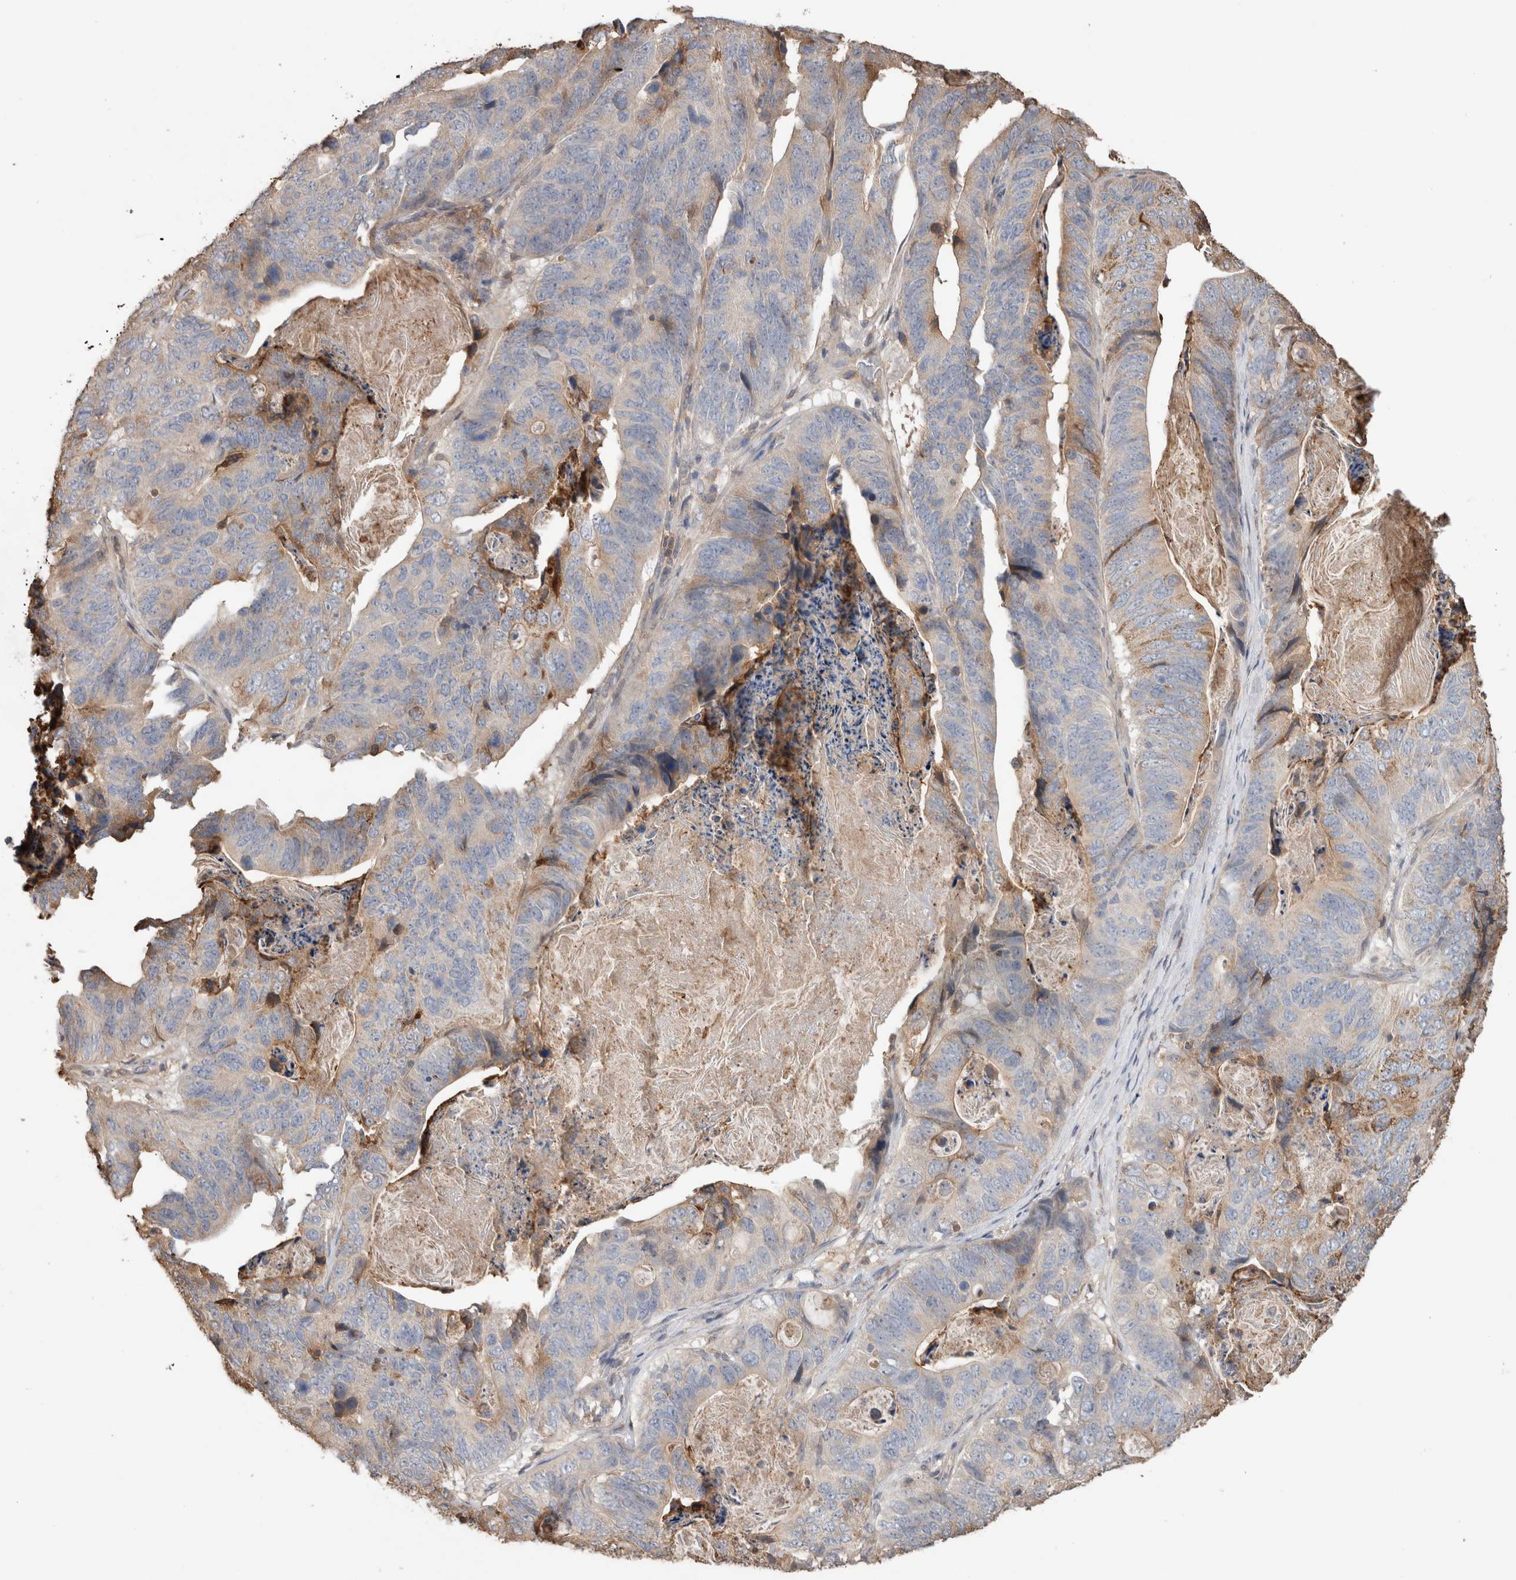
{"staining": {"intensity": "weak", "quantity": "<25%", "location": "cytoplasmic/membranous"}, "tissue": "stomach cancer", "cell_type": "Tumor cells", "image_type": "cancer", "snomed": [{"axis": "morphology", "description": "Normal tissue, NOS"}, {"axis": "morphology", "description": "Adenocarcinoma, NOS"}, {"axis": "topography", "description": "Stomach"}], "caption": "This is an immunohistochemistry histopathology image of stomach cancer (adenocarcinoma). There is no expression in tumor cells.", "gene": "TRIM5", "patient": {"sex": "female", "age": 89}}